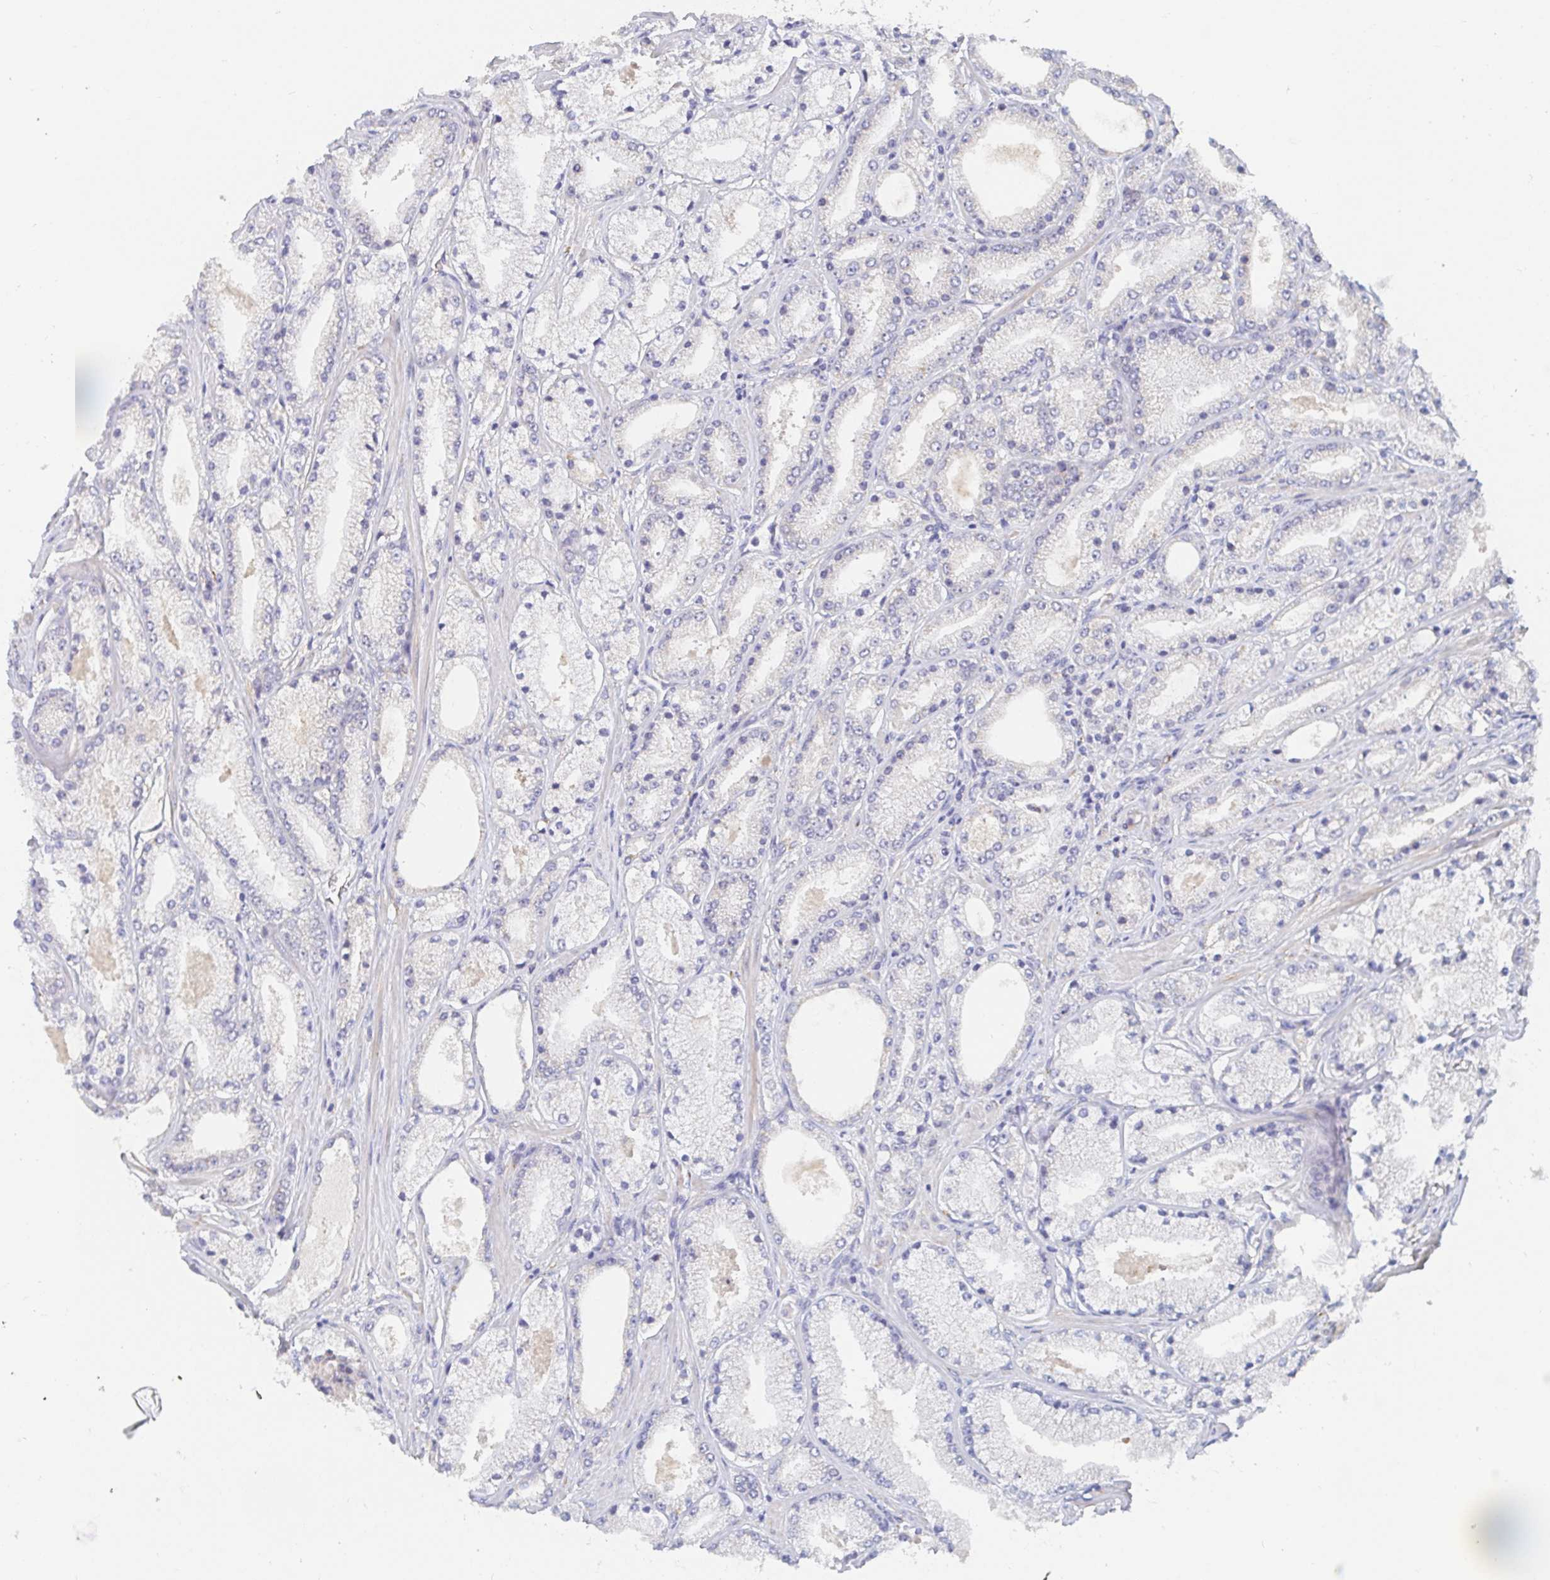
{"staining": {"intensity": "negative", "quantity": "none", "location": "none"}, "tissue": "prostate cancer", "cell_type": "Tumor cells", "image_type": "cancer", "snomed": [{"axis": "morphology", "description": "Adenocarcinoma, High grade"}, {"axis": "topography", "description": "Prostate"}], "caption": "IHC histopathology image of neoplastic tissue: human prostate cancer stained with DAB shows no significant protein positivity in tumor cells.", "gene": "ZNF430", "patient": {"sex": "male", "age": 63}}